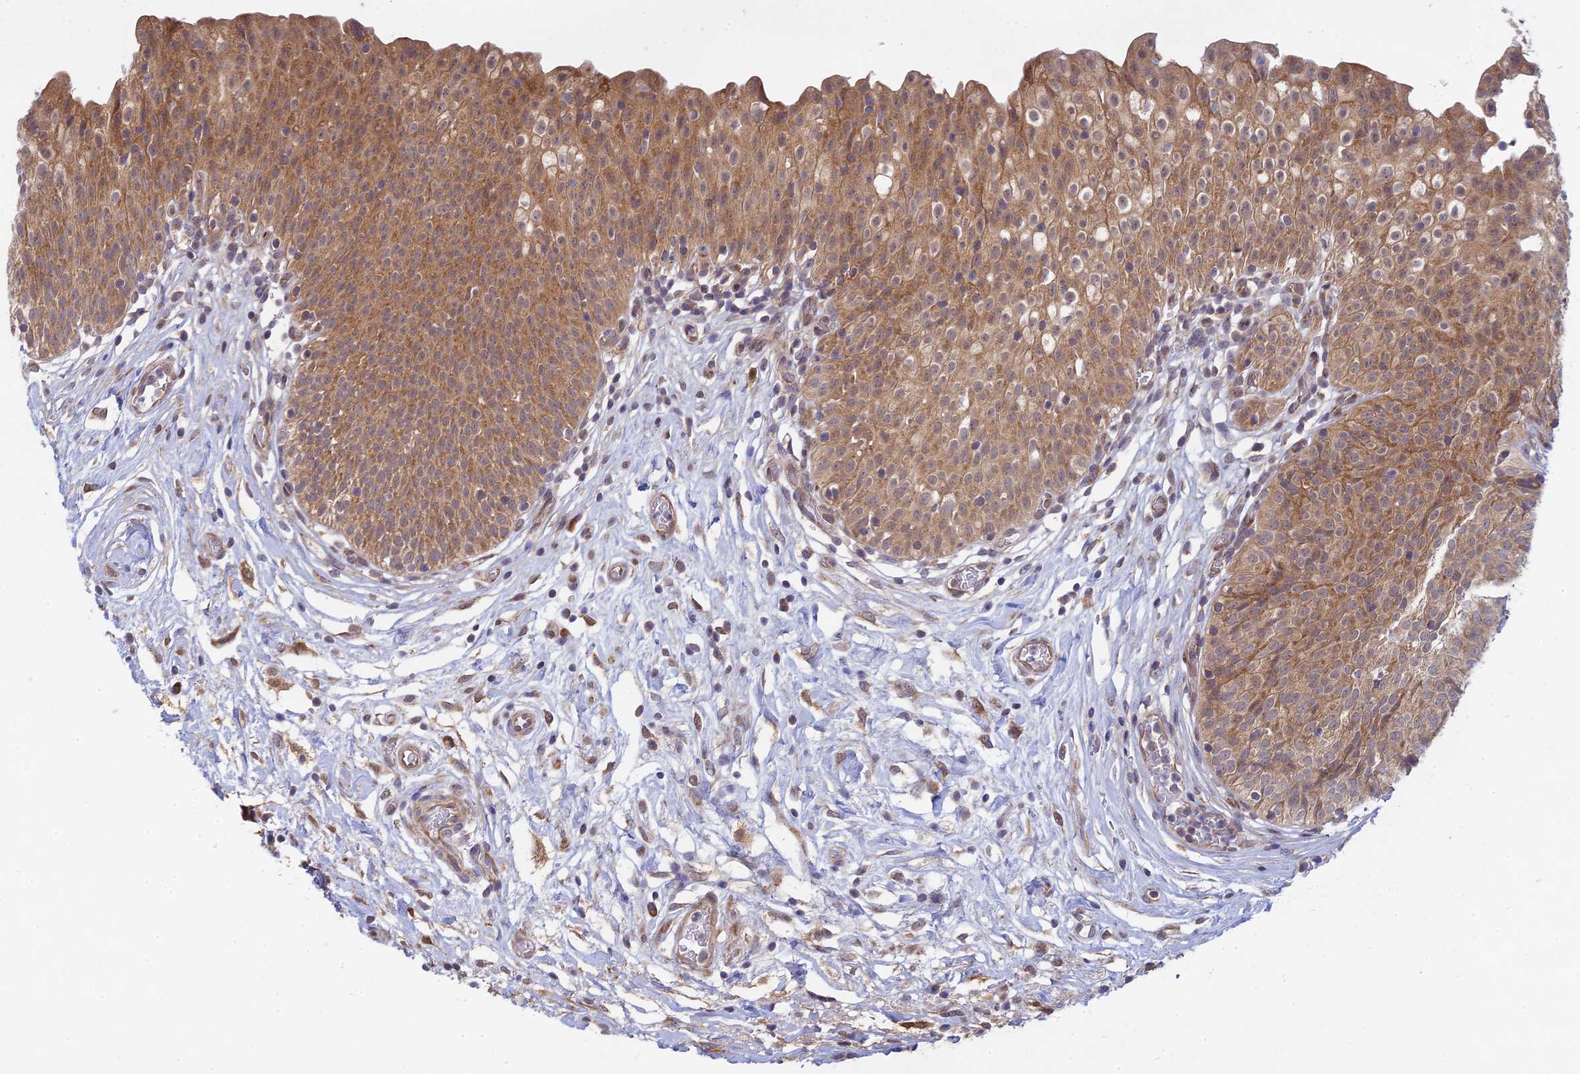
{"staining": {"intensity": "moderate", "quantity": ">75%", "location": "cytoplasmic/membranous"}, "tissue": "urinary bladder", "cell_type": "Urothelial cells", "image_type": "normal", "snomed": [{"axis": "morphology", "description": "Normal tissue, NOS"}, {"axis": "topography", "description": "Urinary bladder"}], "caption": "Protein analysis of unremarkable urinary bladder exhibits moderate cytoplasmic/membranous positivity in about >75% of urothelial cells.", "gene": "INCA1", "patient": {"sex": "male", "age": 55}}